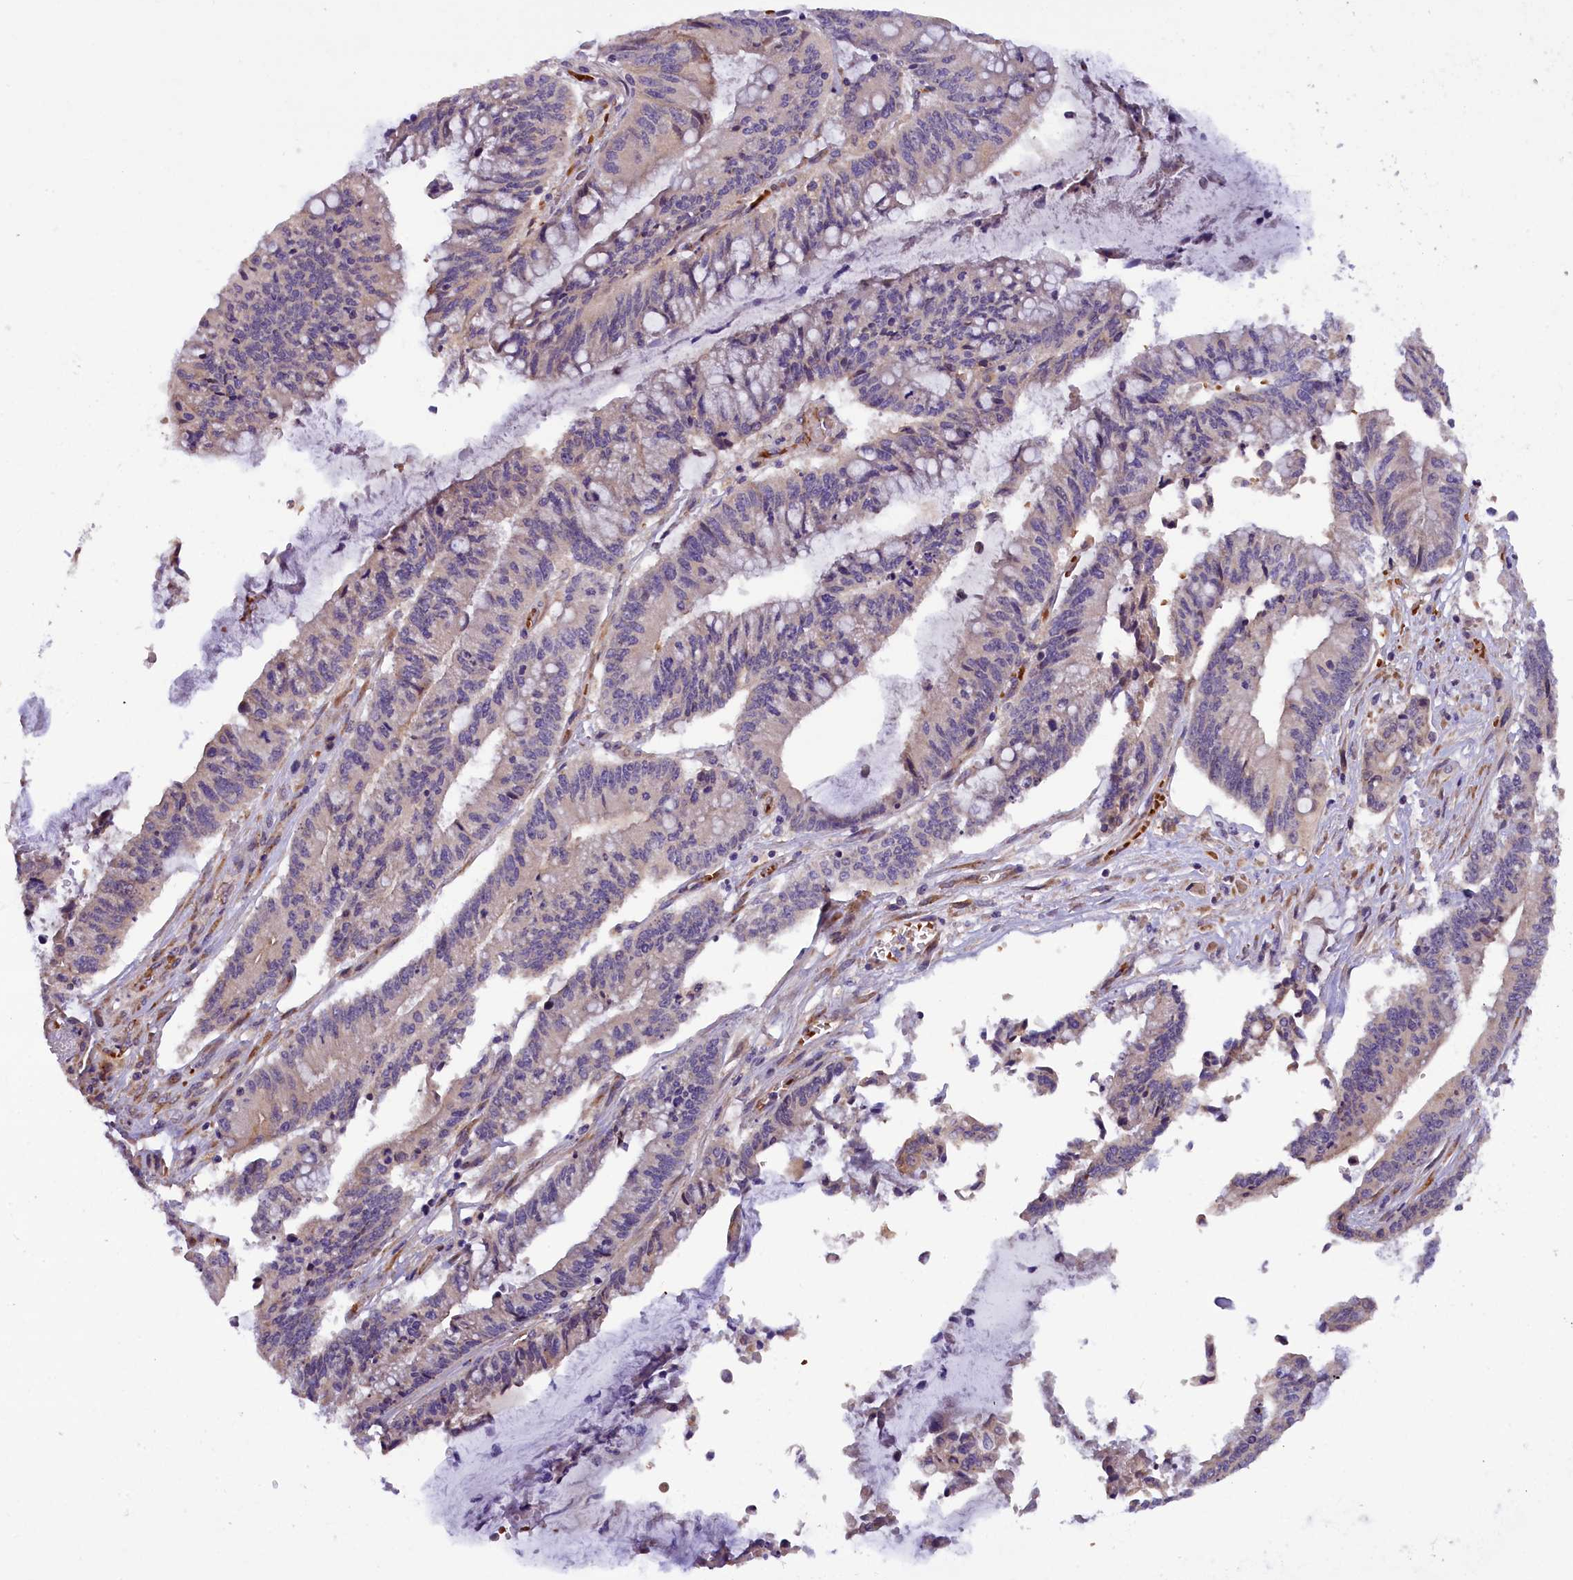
{"staining": {"intensity": "negative", "quantity": "none", "location": "none"}, "tissue": "pancreatic cancer", "cell_type": "Tumor cells", "image_type": "cancer", "snomed": [{"axis": "morphology", "description": "Adenocarcinoma, NOS"}, {"axis": "topography", "description": "Pancreas"}], "caption": "This is an immunohistochemistry (IHC) histopathology image of human pancreatic adenocarcinoma. There is no positivity in tumor cells.", "gene": "CCDC9B", "patient": {"sex": "female", "age": 50}}